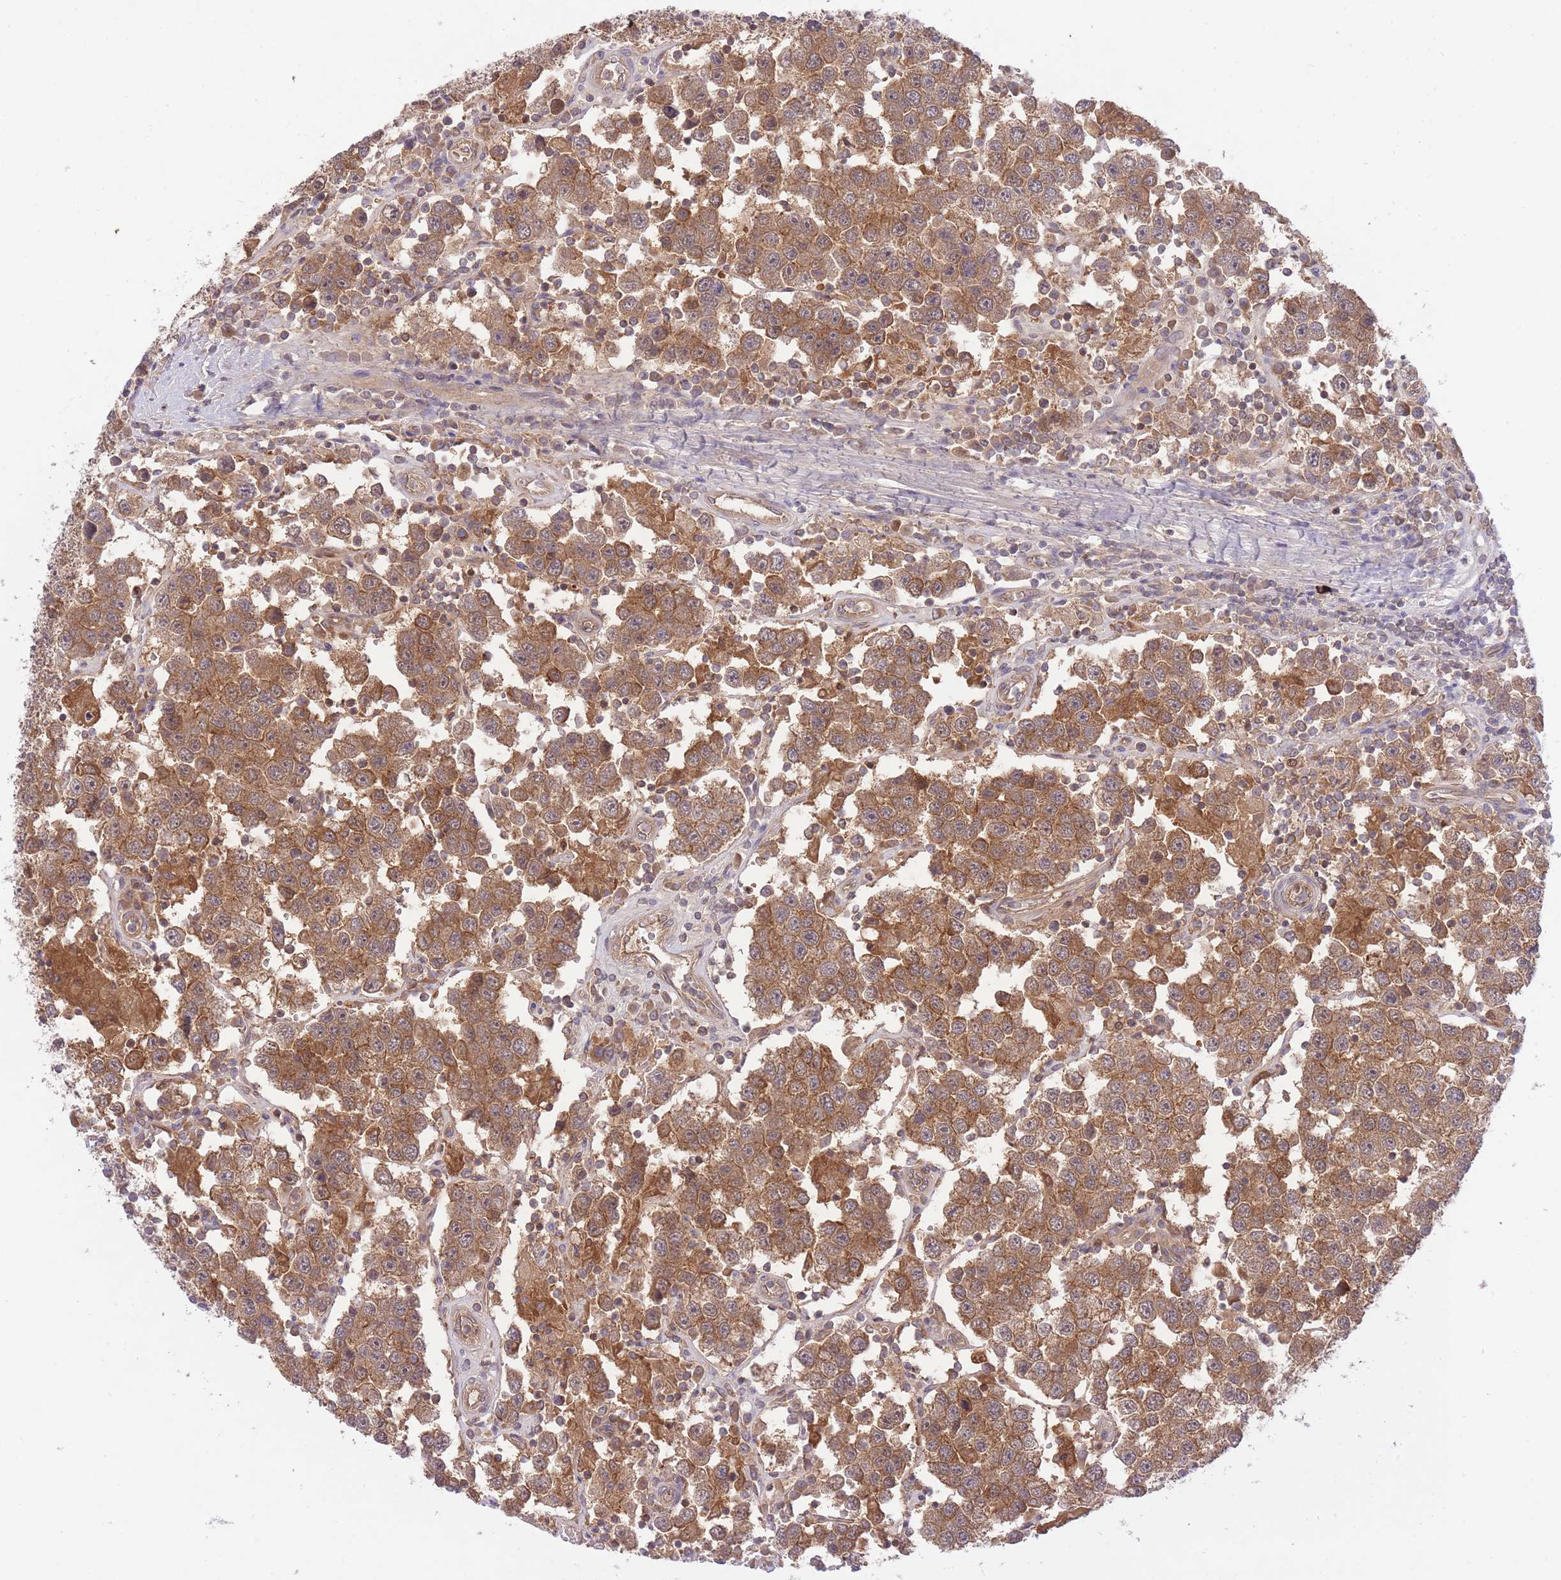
{"staining": {"intensity": "moderate", "quantity": ">75%", "location": "cytoplasmic/membranous"}, "tissue": "testis cancer", "cell_type": "Tumor cells", "image_type": "cancer", "snomed": [{"axis": "morphology", "description": "Seminoma, NOS"}, {"axis": "topography", "description": "Testis"}], "caption": "This photomicrograph displays IHC staining of testis cancer (seminoma), with medium moderate cytoplasmic/membranous staining in about >75% of tumor cells.", "gene": "PREP", "patient": {"sex": "male", "age": 37}}